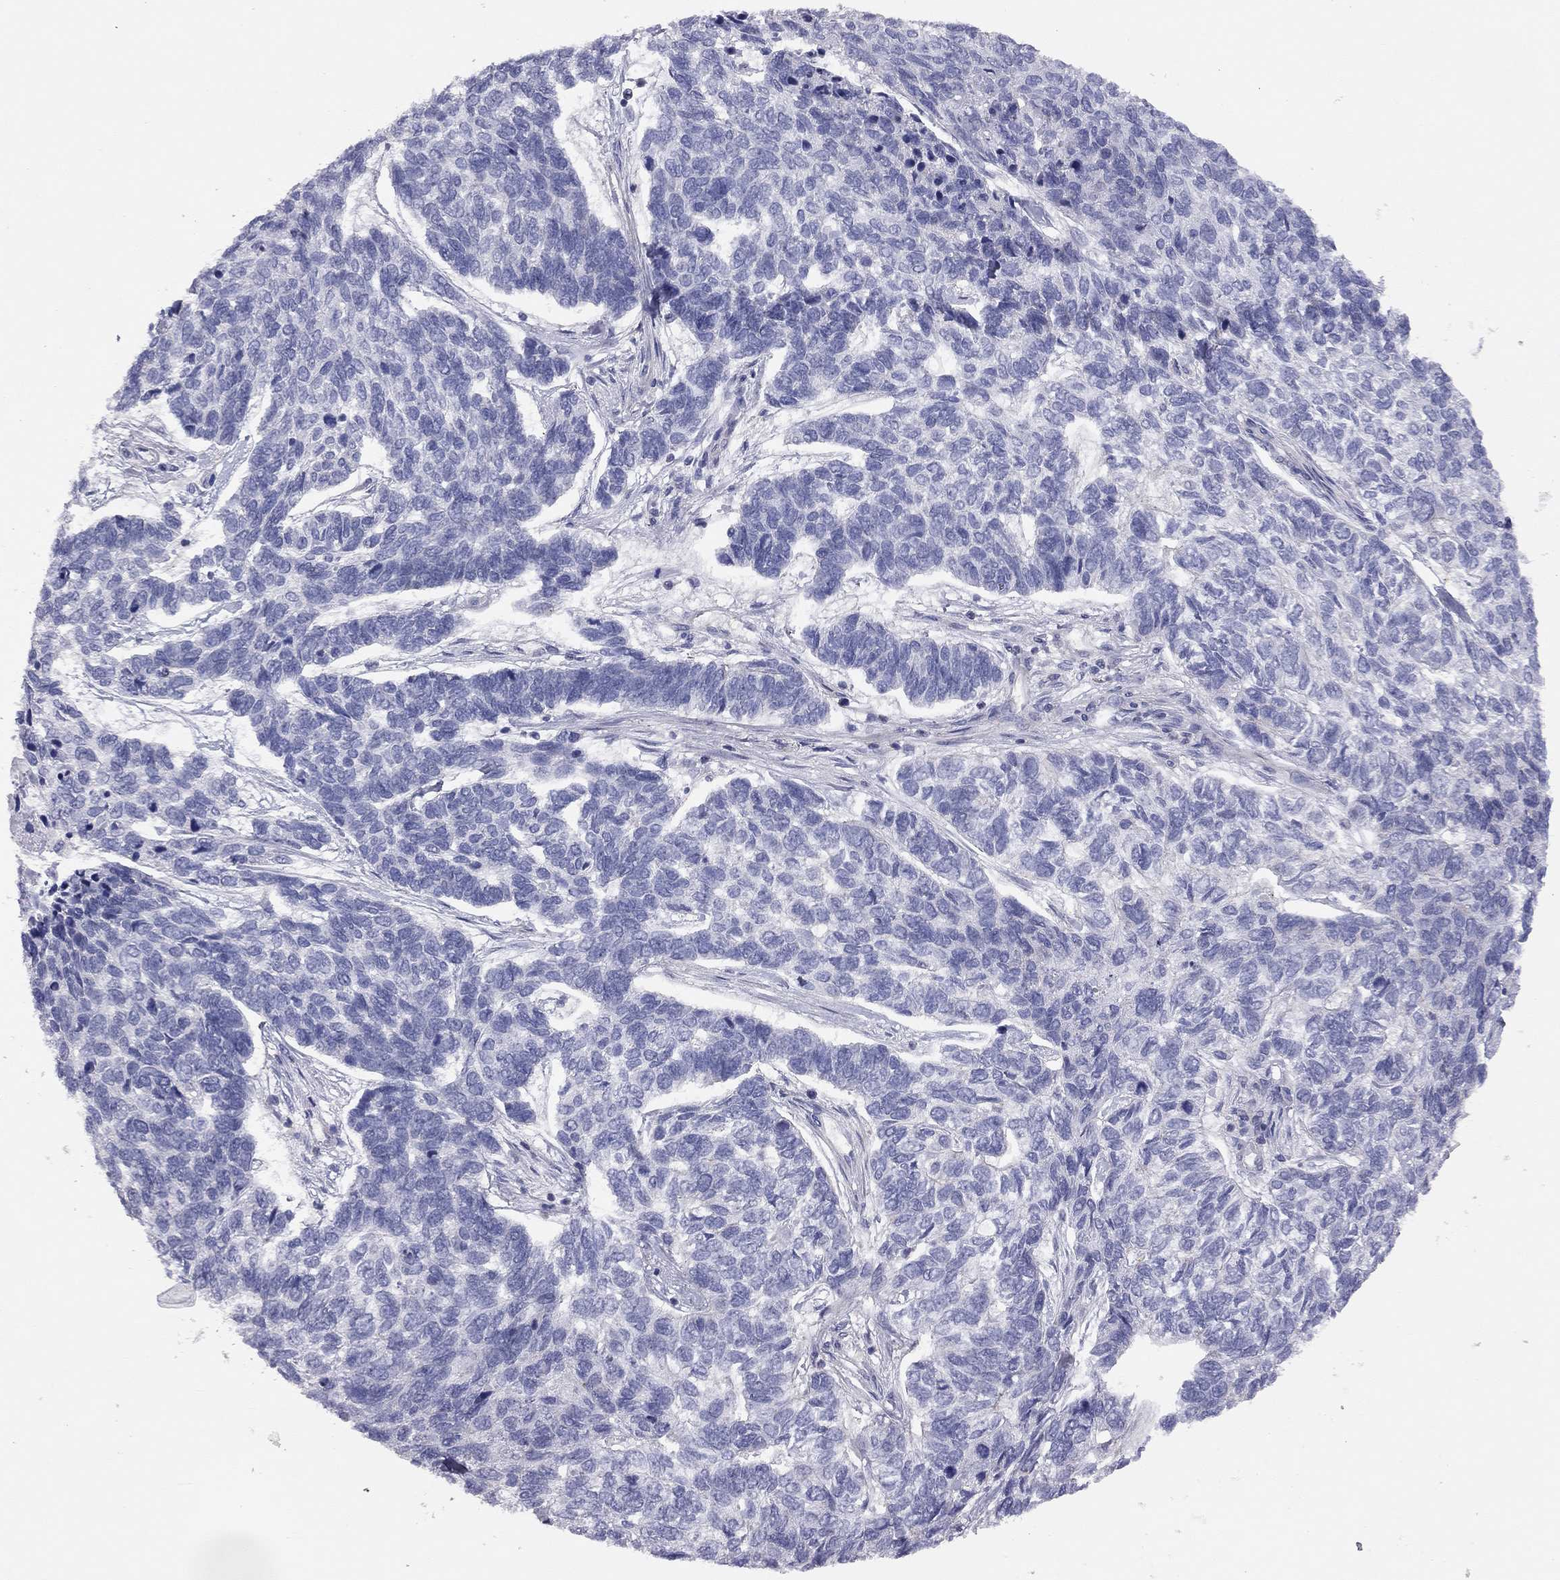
{"staining": {"intensity": "negative", "quantity": "none", "location": "none"}, "tissue": "skin cancer", "cell_type": "Tumor cells", "image_type": "cancer", "snomed": [{"axis": "morphology", "description": "Basal cell carcinoma"}, {"axis": "topography", "description": "Skin"}], "caption": "Immunohistochemical staining of human skin basal cell carcinoma reveals no significant expression in tumor cells.", "gene": "ADCYAP1", "patient": {"sex": "female", "age": 65}}